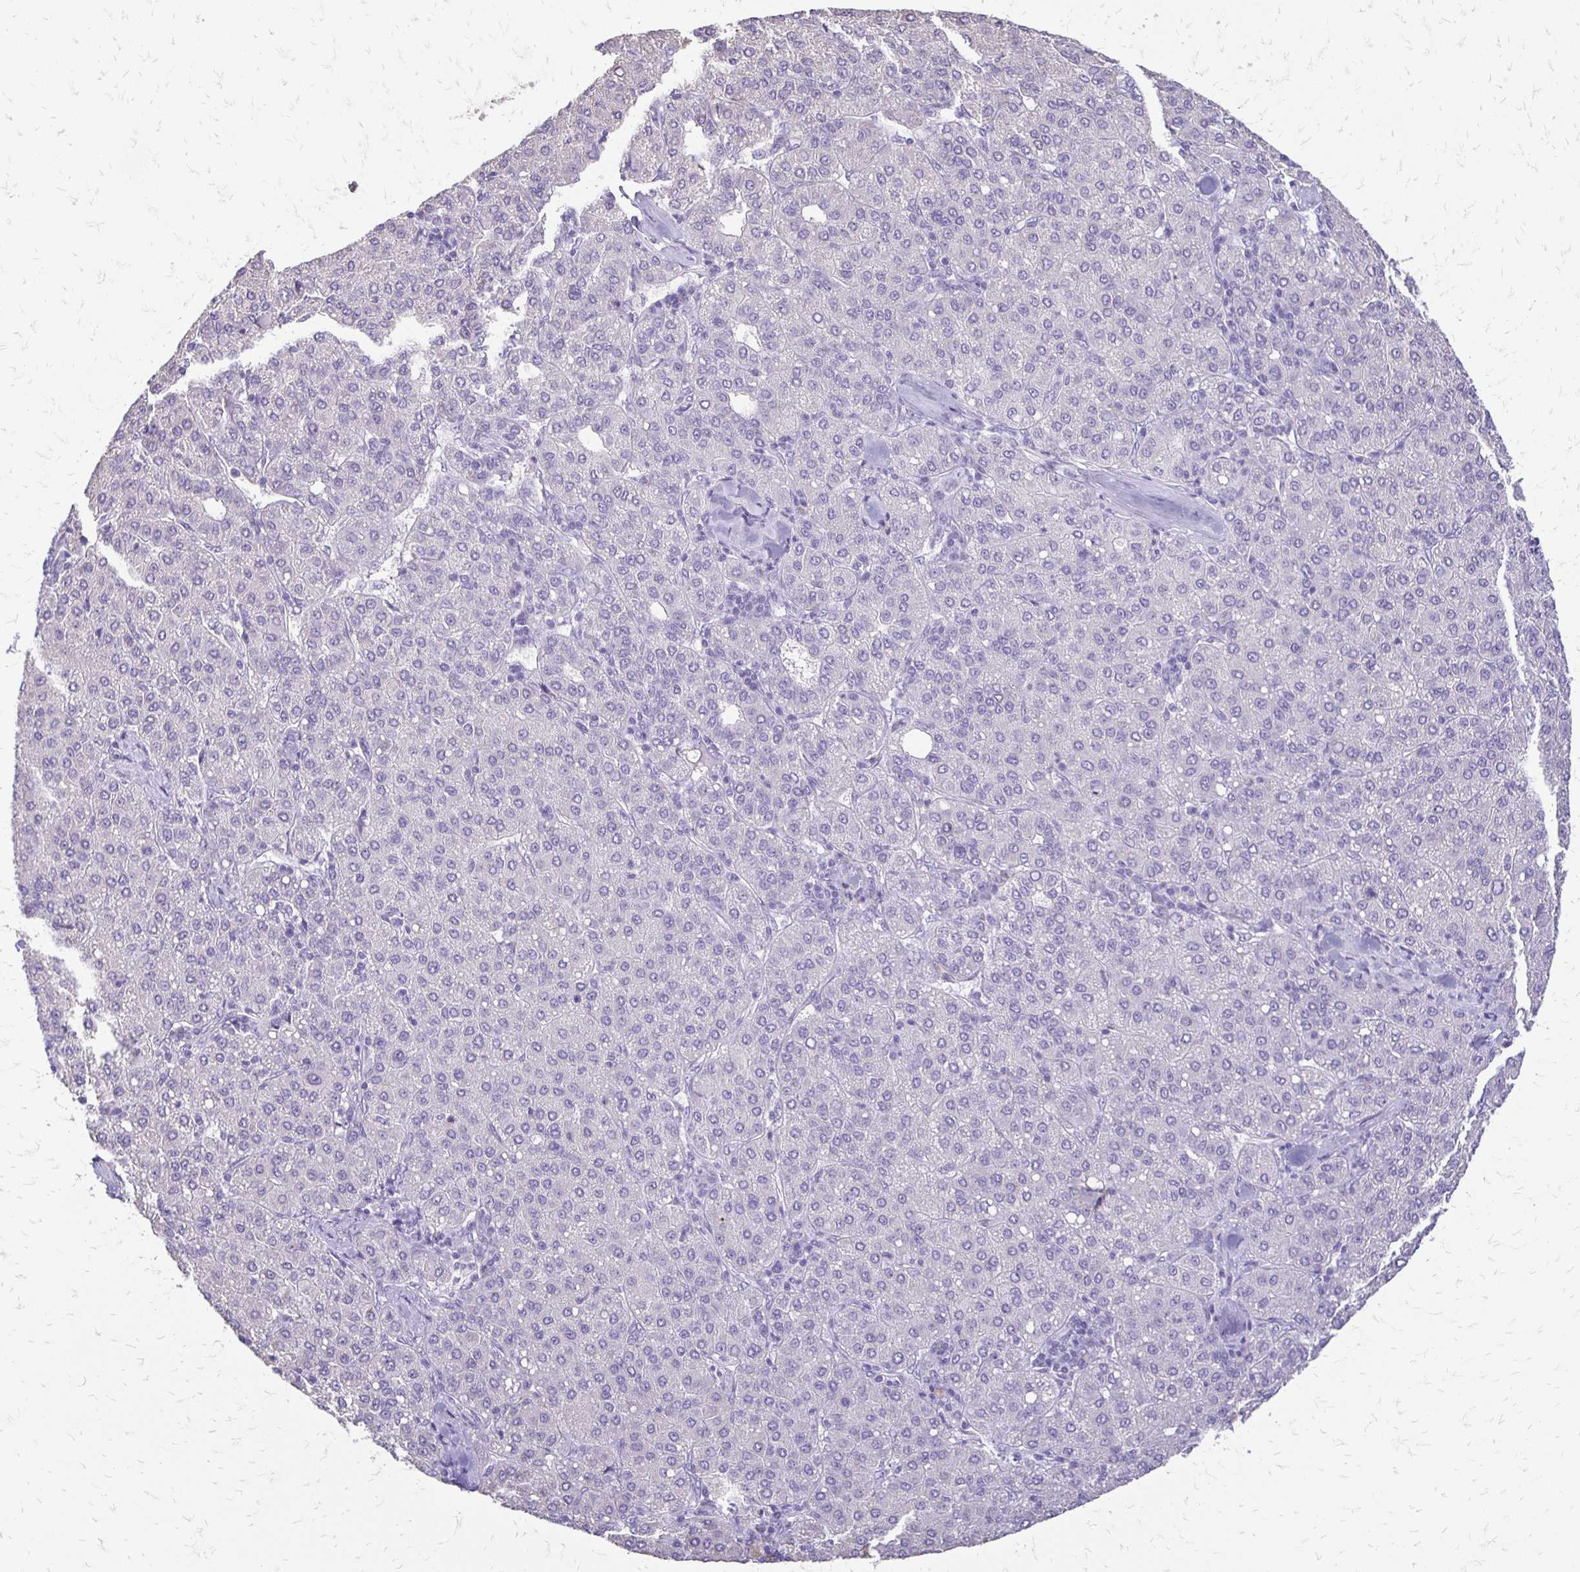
{"staining": {"intensity": "negative", "quantity": "none", "location": "none"}, "tissue": "liver cancer", "cell_type": "Tumor cells", "image_type": "cancer", "snomed": [{"axis": "morphology", "description": "Carcinoma, Hepatocellular, NOS"}, {"axis": "topography", "description": "Liver"}], "caption": "Immunohistochemistry micrograph of human liver cancer (hepatocellular carcinoma) stained for a protein (brown), which displays no staining in tumor cells. (DAB immunohistochemistry, high magnification).", "gene": "ALPG", "patient": {"sex": "male", "age": 65}}